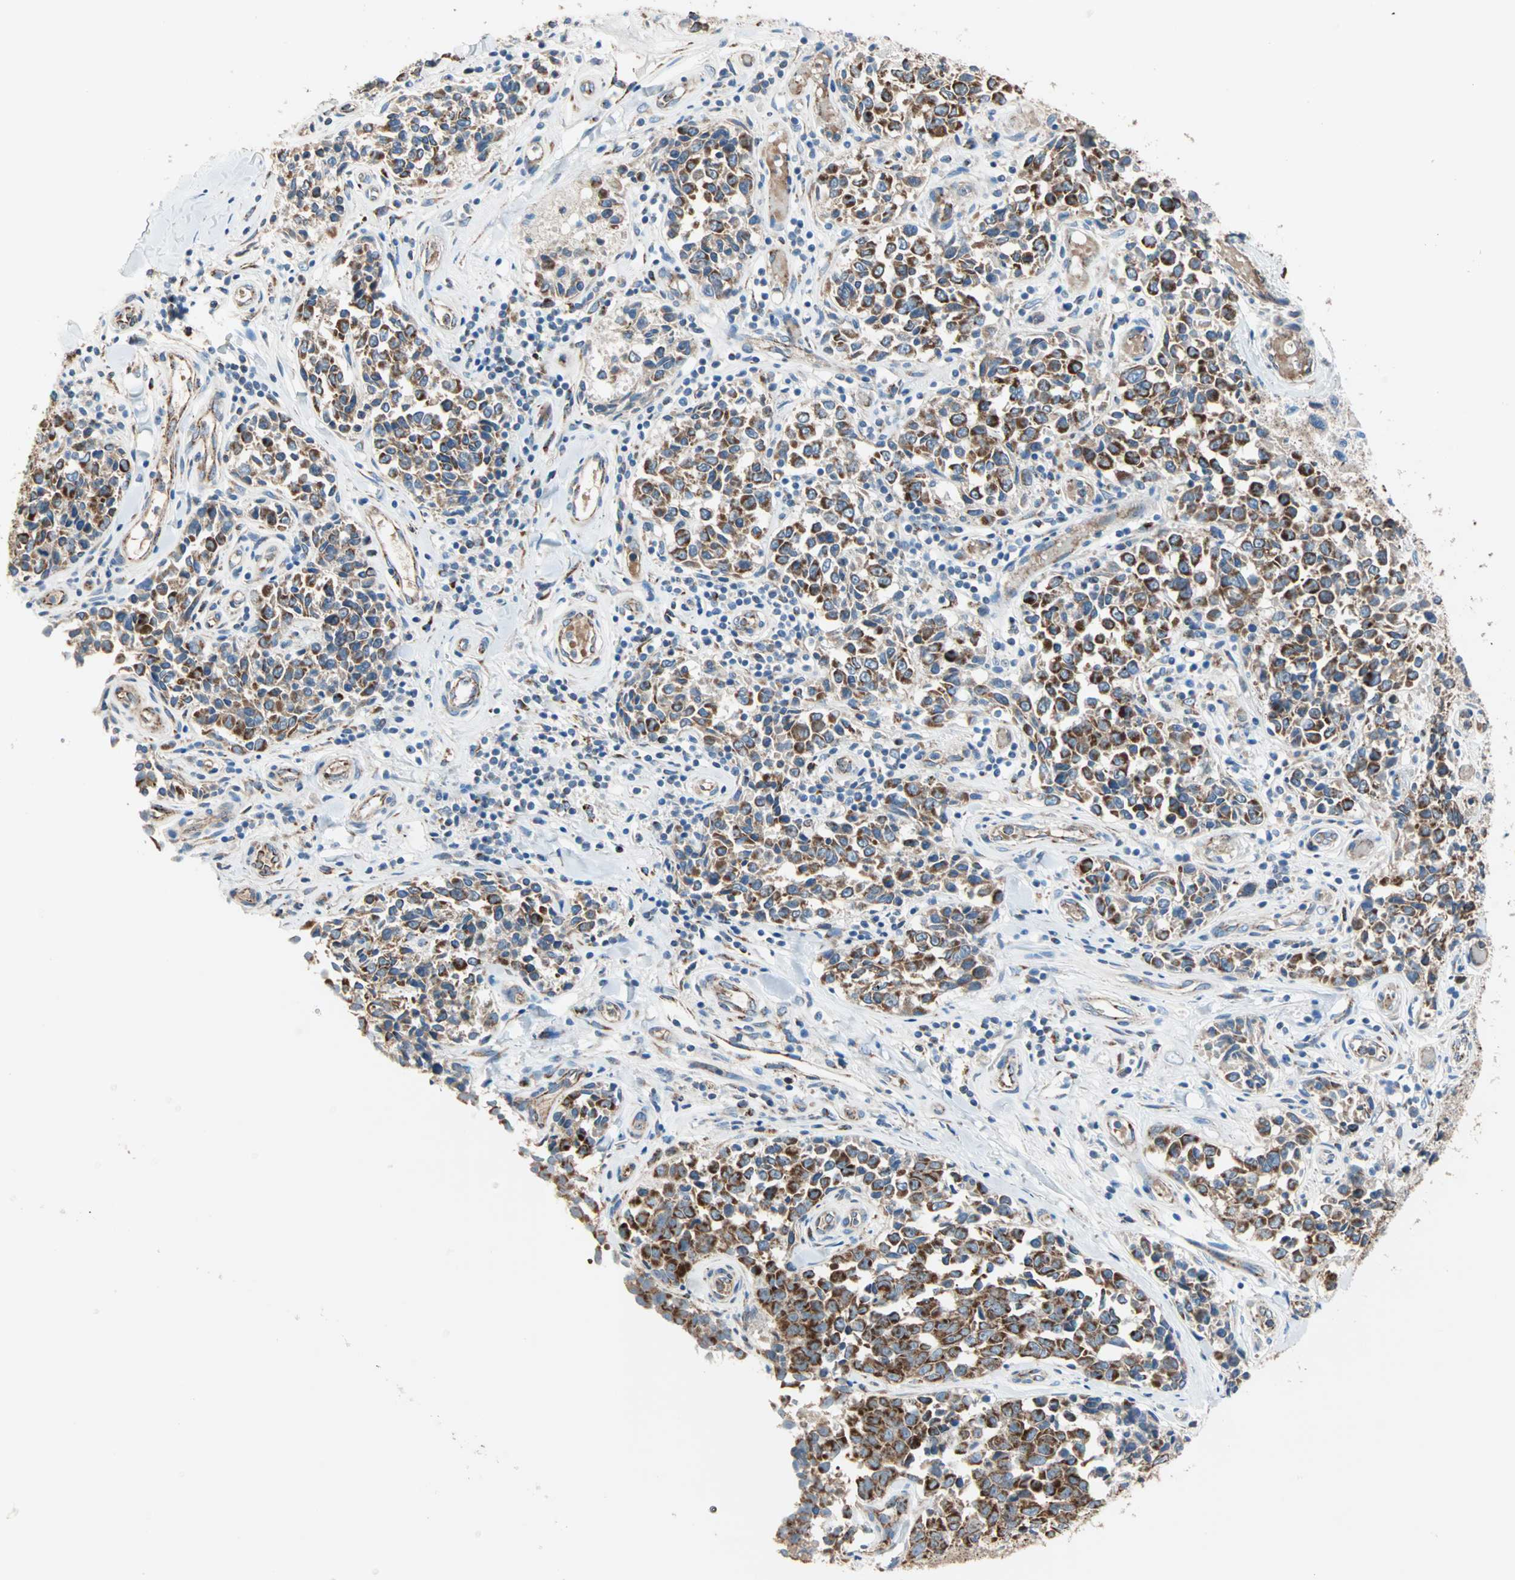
{"staining": {"intensity": "strong", "quantity": ">75%", "location": "cytoplasmic/membranous"}, "tissue": "melanoma", "cell_type": "Tumor cells", "image_type": "cancer", "snomed": [{"axis": "morphology", "description": "Malignant melanoma, NOS"}, {"axis": "topography", "description": "Skin"}], "caption": "There is high levels of strong cytoplasmic/membranous expression in tumor cells of melanoma, as demonstrated by immunohistochemical staining (brown color).", "gene": "TST", "patient": {"sex": "female", "age": 64}}